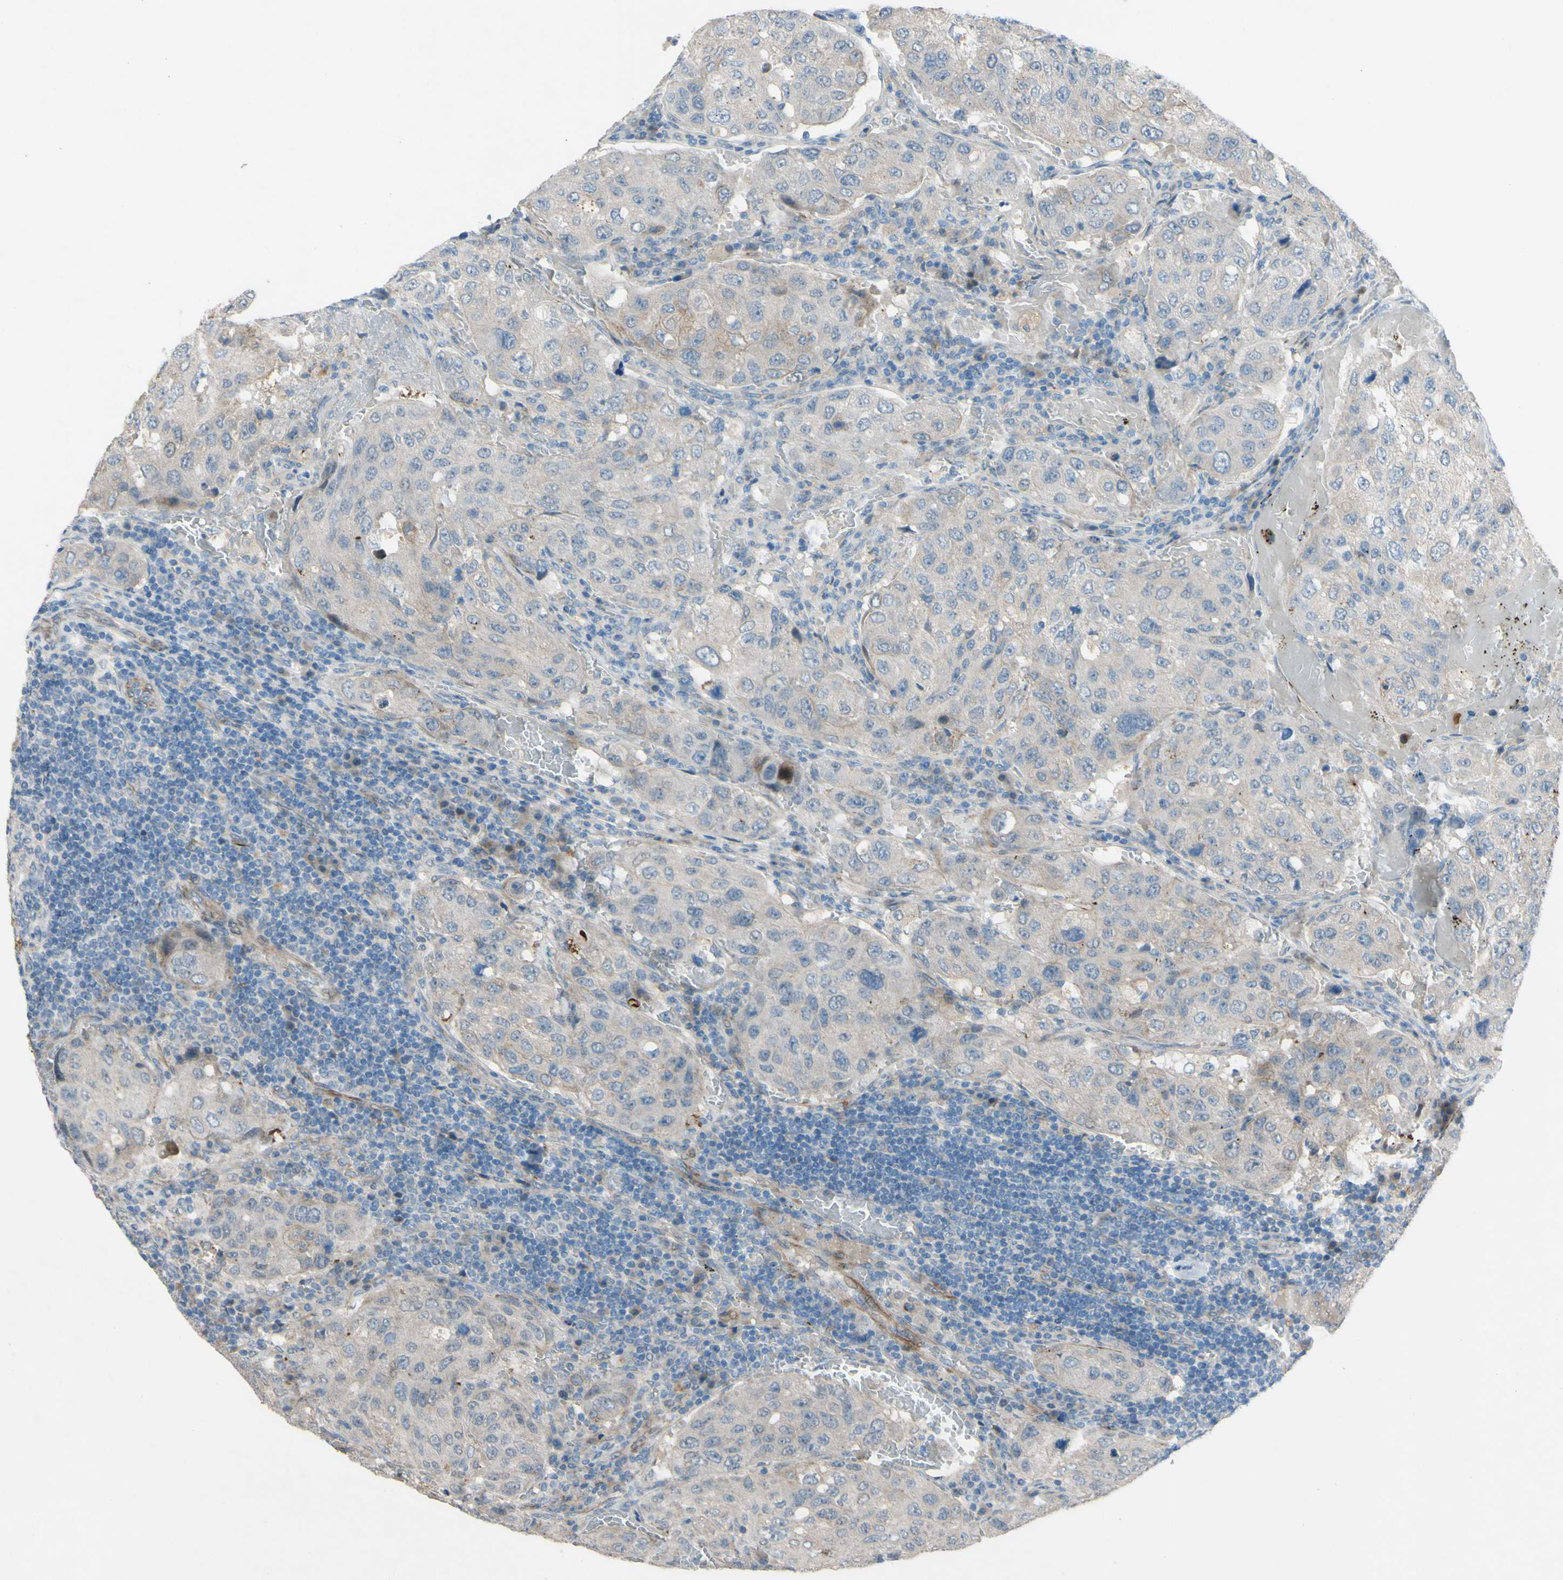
{"staining": {"intensity": "weak", "quantity": "<25%", "location": "cytoplasmic/membranous"}, "tissue": "urothelial cancer", "cell_type": "Tumor cells", "image_type": "cancer", "snomed": [{"axis": "morphology", "description": "Urothelial carcinoma, High grade"}, {"axis": "topography", "description": "Lymph node"}, {"axis": "topography", "description": "Urinary bladder"}], "caption": "Tumor cells show no significant positivity in urothelial cancer. (DAB (3,3'-diaminobenzidine) immunohistochemistry with hematoxylin counter stain).", "gene": "CDCP1", "patient": {"sex": "male", "age": 51}}